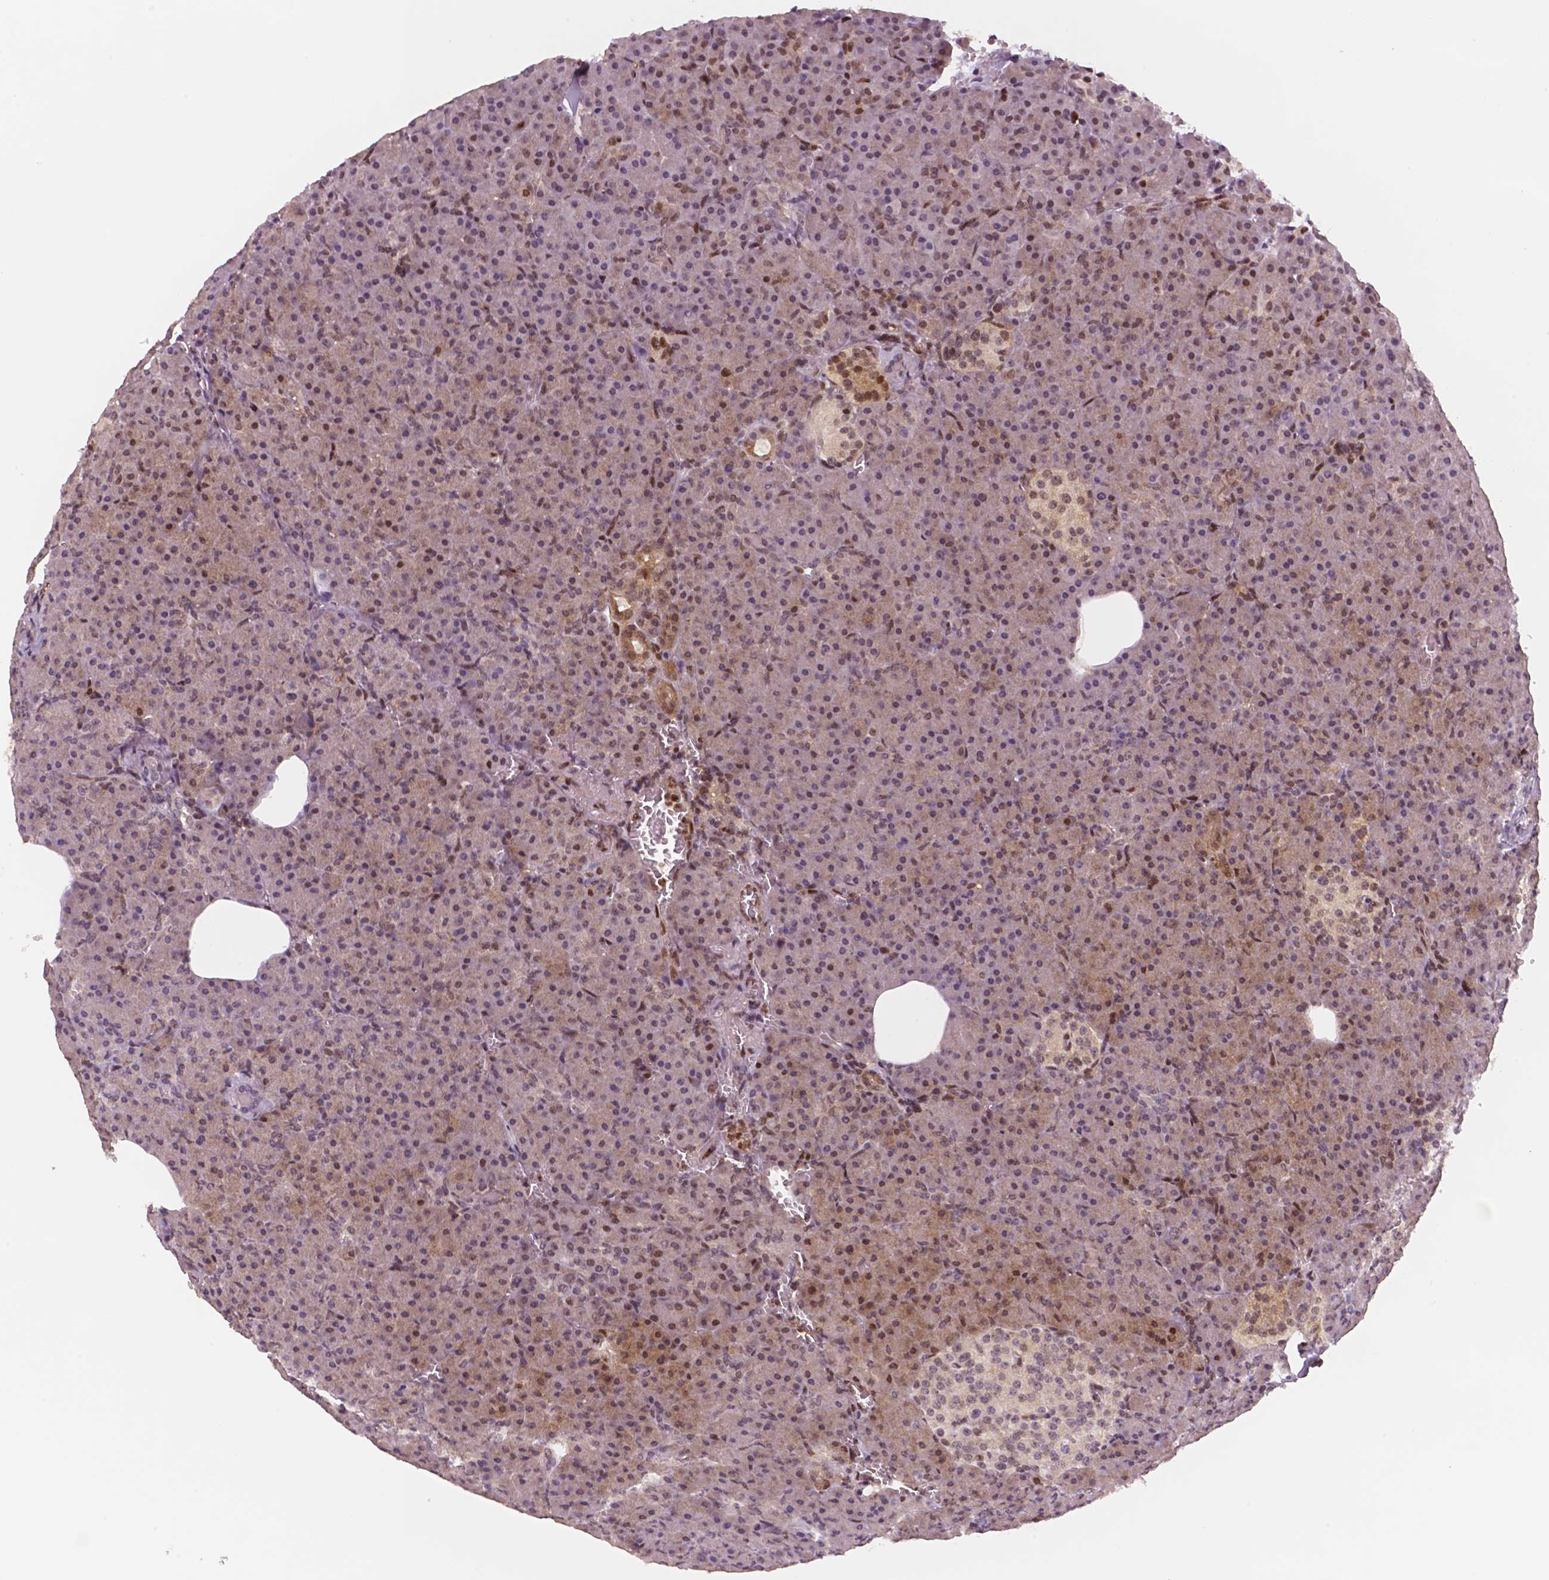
{"staining": {"intensity": "moderate", "quantity": "25%-75%", "location": "cytoplasmic/membranous,nuclear"}, "tissue": "pancreas", "cell_type": "Exocrine glandular cells", "image_type": "normal", "snomed": [{"axis": "morphology", "description": "Normal tissue, NOS"}, {"axis": "topography", "description": "Pancreas"}], "caption": "IHC (DAB) staining of normal human pancreas displays moderate cytoplasmic/membranous,nuclear protein expression in approximately 25%-75% of exocrine glandular cells. IHC stains the protein of interest in brown and the nuclei are stained blue.", "gene": "STAT3", "patient": {"sex": "female", "age": 74}}